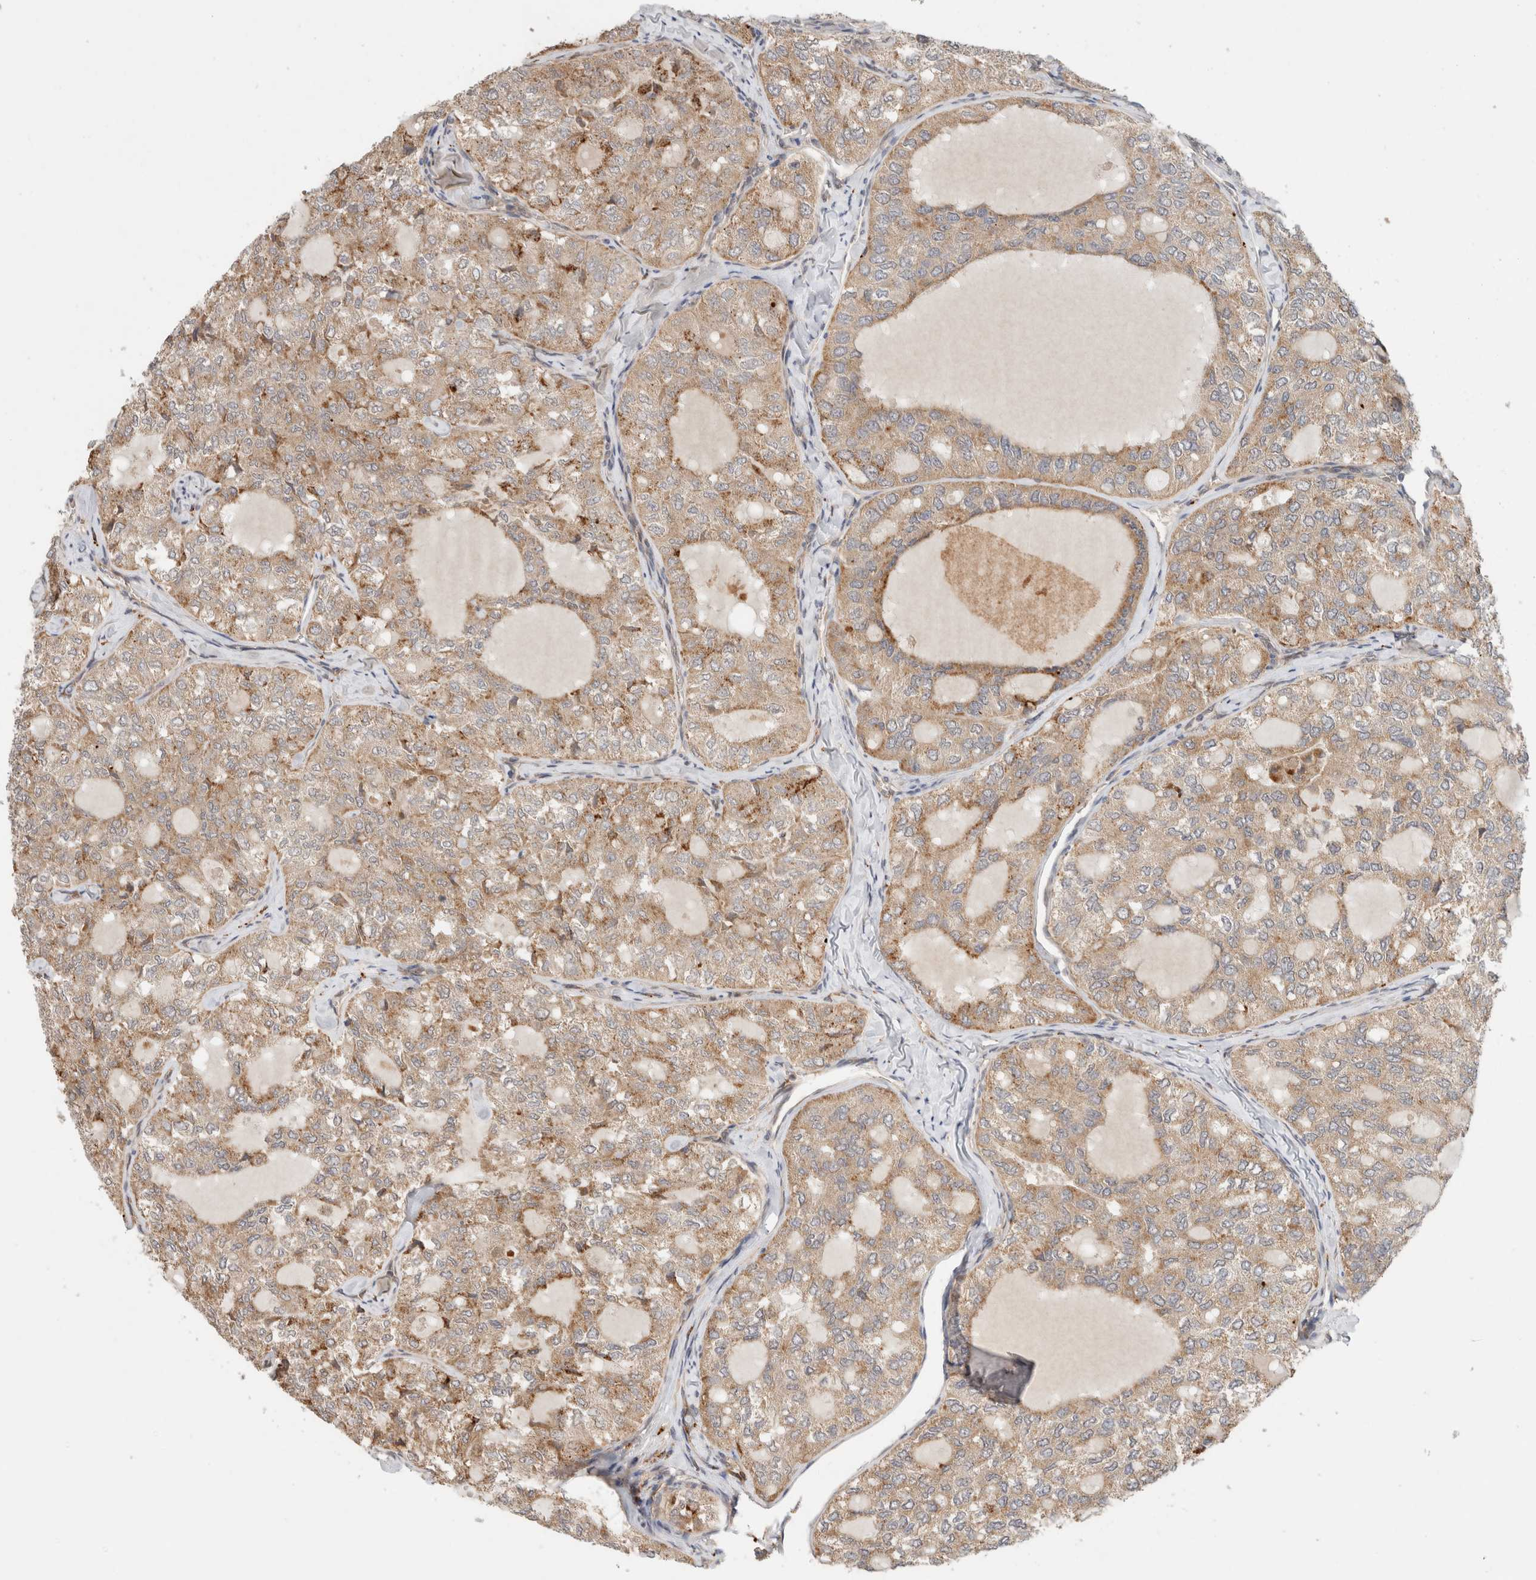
{"staining": {"intensity": "weak", "quantity": ">75%", "location": "cytoplasmic/membranous"}, "tissue": "thyroid cancer", "cell_type": "Tumor cells", "image_type": "cancer", "snomed": [{"axis": "morphology", "description": "Follicular adenoma carcinoma, NOS"}, {"axis": "topography", "description": "Thyroid gland"}], "caption": "DAB immunohistochemical staining of human follicular adenoma carcinoma (thyroid) reveals weak cytoplasmic/membranous protein positivity in approximately >75% of tumor cells. Ihc stains the protein in brown and the nuclei are stained blue.", "gene": "SGK1", "patient": {"sex": "male", "age": 75}}